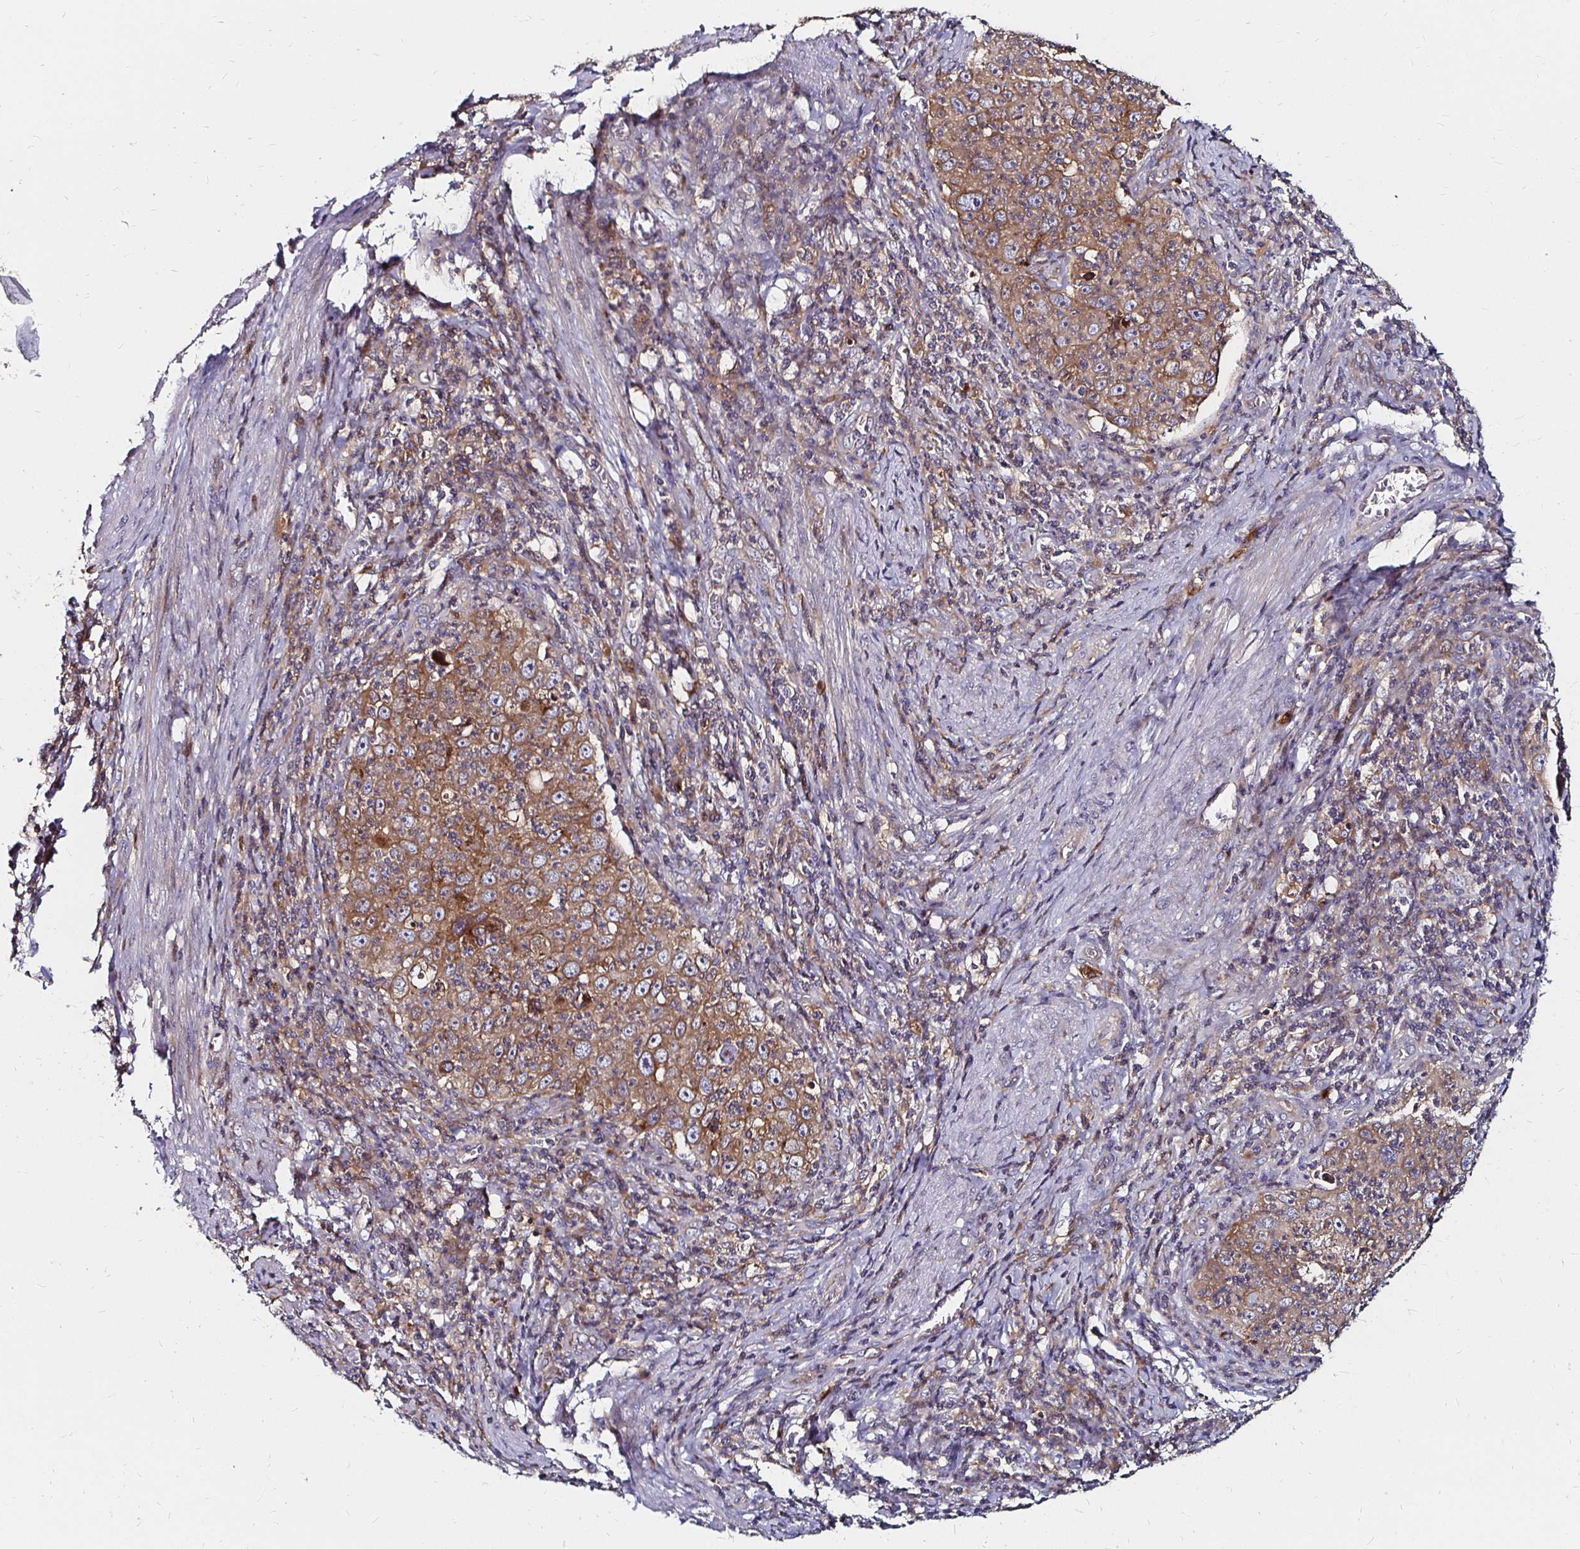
{"staining": {"intensity": "moderate", "quantity": ">75%", "location": "cytoplasmic/membranous"}, "tissue": "cervical cancer", "cell_type": "Tumor cells", "image_type": "cancer", "snomed": [{"axis": "morphology", "description": "Squamous cell carcinoma, NOS"}, {"axis": "topography", "description": "Cervix"}], "caption": "A high-resolution histopathology image shows IHC staining of cervical squamous cell carcinoma, which reveals moderate cytoplasmic/membranous positivity in about >75% of tumor cells.", "gene": "NCSTN", "patient": {"sex": "female", "age": 30}}